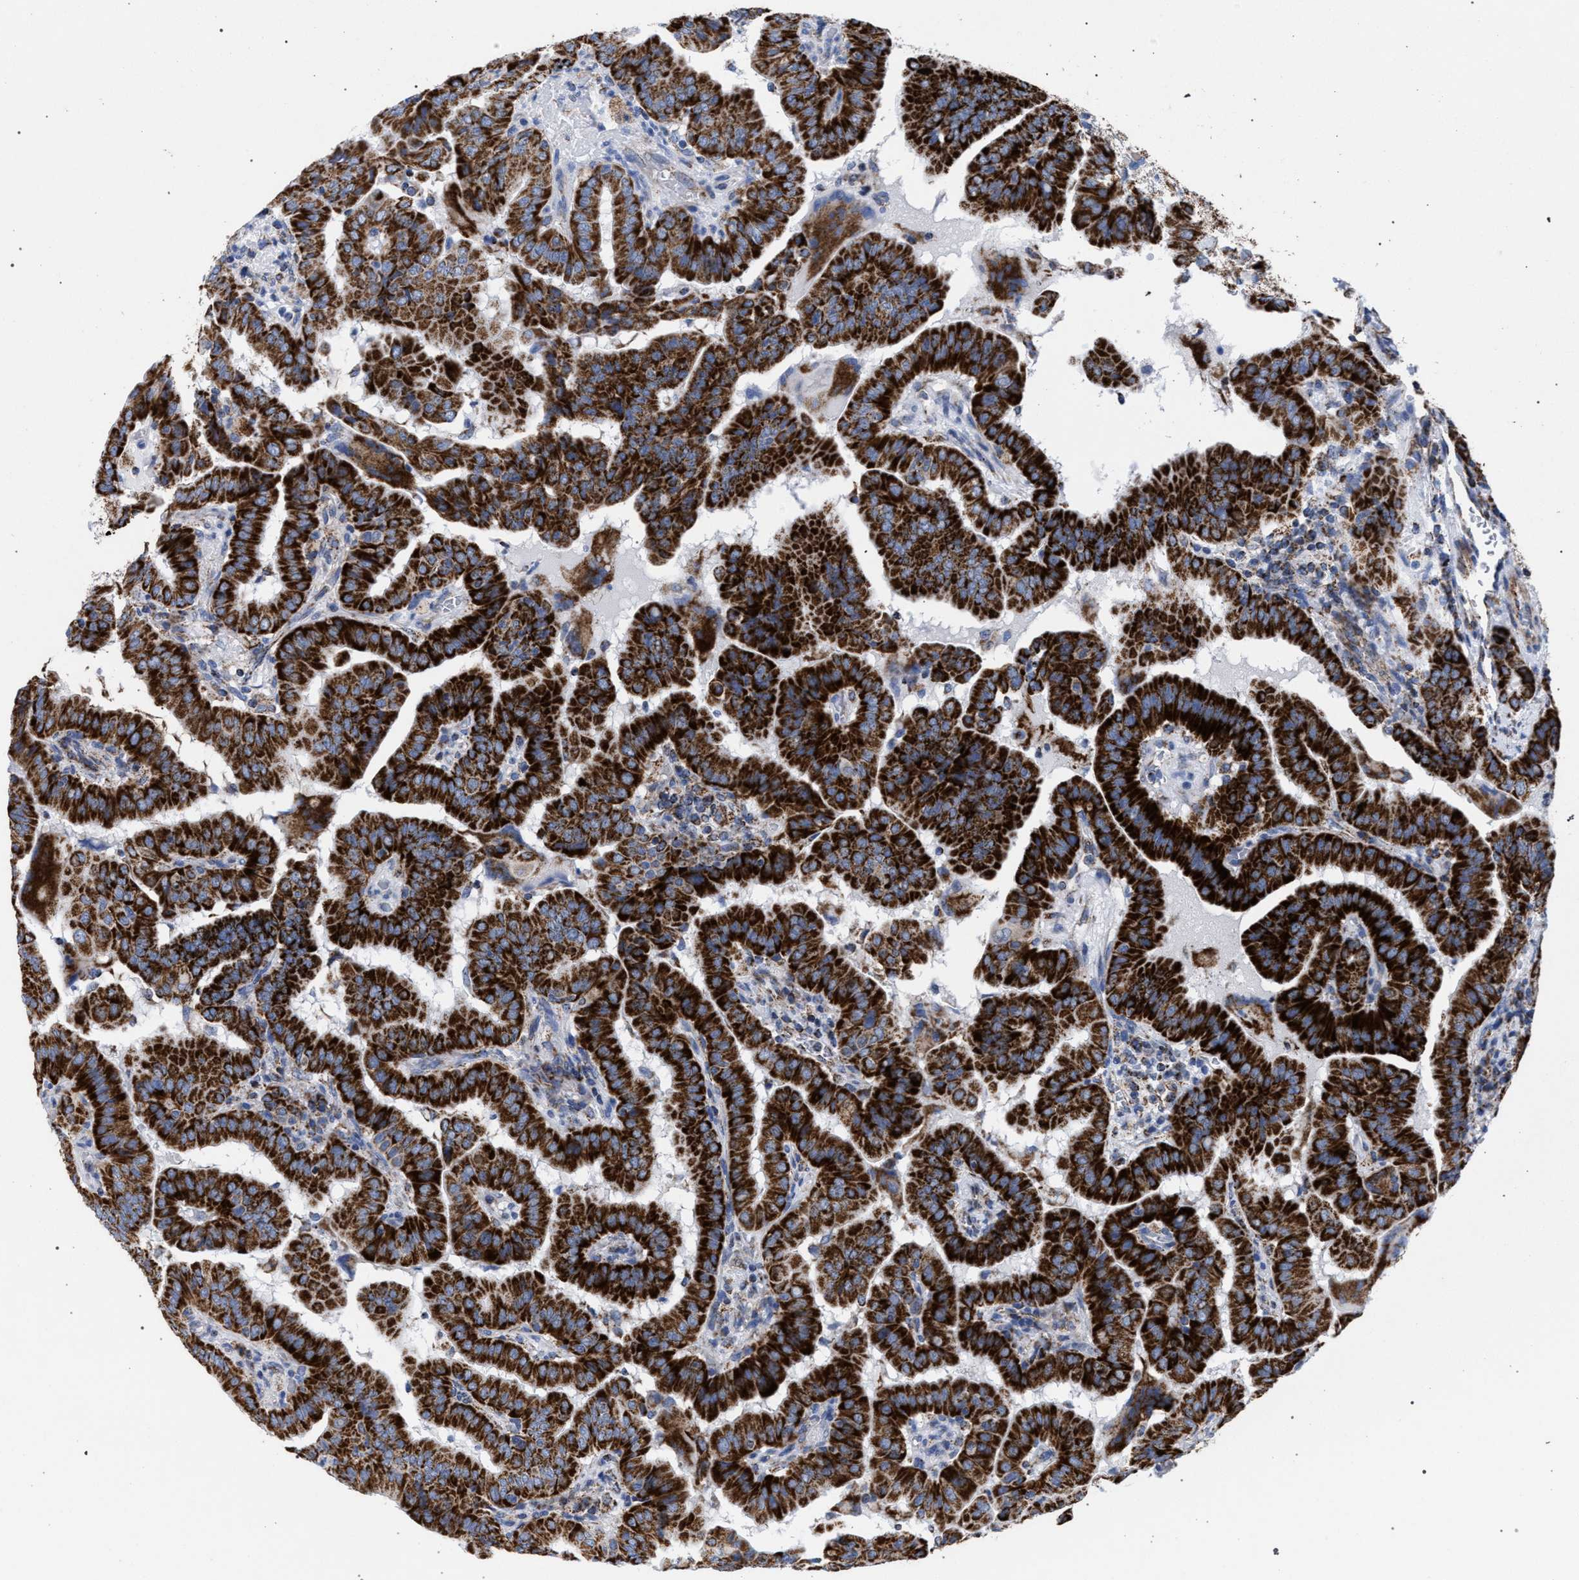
{"staining": {"intensity": "strong", "quantity": ">75%", "location": "cytoplasmic/membranous"}, "tissue": "thyroid cancer", "cell_type": "Tumor cells", "image_type": "cancer", "snomed": [{"axis": "morphology", "description": "Papillary adenocarcinoma, NOS"}, {"axis": "topography", "description": "Thyroid gland"}], "caption": "A high amount of strong cytoplasmic/membranous staining is identified in approximately >75% of tumor cells in thyroid cancer (papillary adenocarcinoma) tissue.", "gene": "ACADS", "patient": {"sex": "male", "age": 33}}